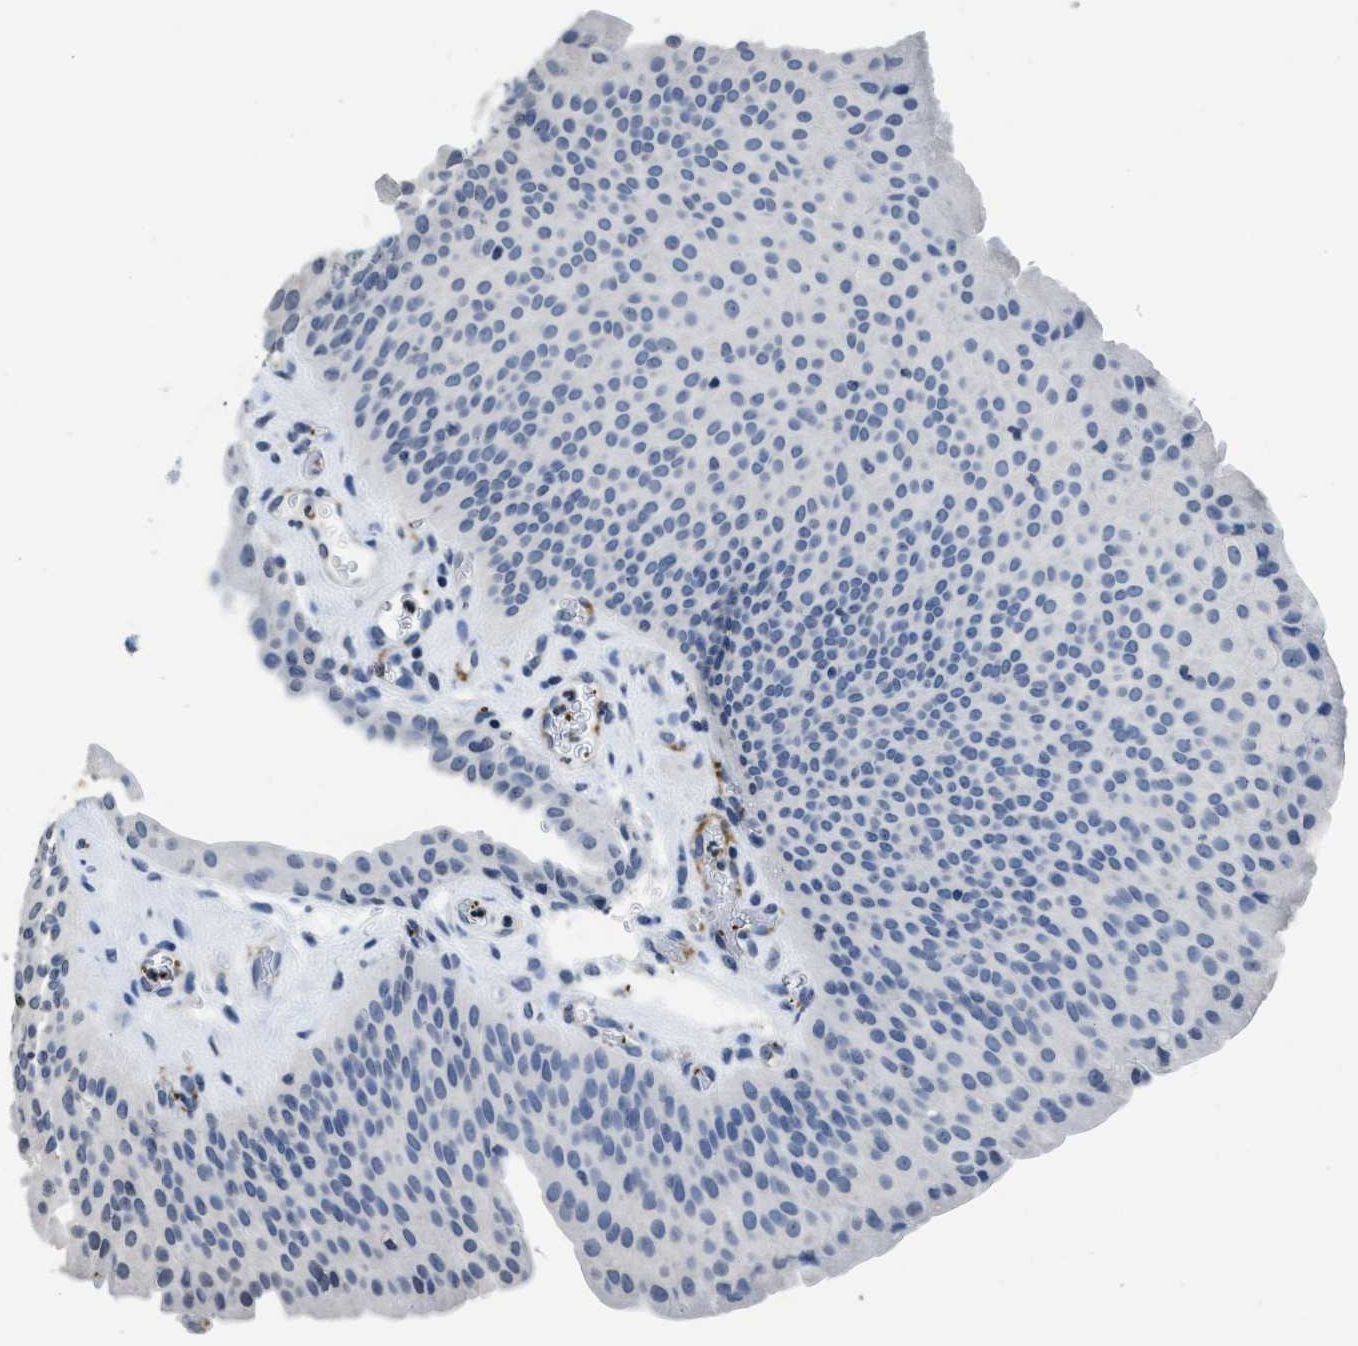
{"staining": {"intensity": "negative", "quantity": "none", "location": "none"}, "tissue": "urothelial cancer", "cell_type": "Tumor cells", "image_type": "cancer", "snomed": [{"axis": "morphology", "description": "Urothelial carcinoma, Low grade"}, {"axis": "morphology", "description": "Urothelial carcinoma, High grade"}, {"axis": "topography", "description": "Urinary bladder"}], "caption": "Human urothelial cancer stained for a protein using immunohistochemistry (IHC) shows no positivity in tumor cells.", "gene": "ITGA2B", "patient": {"sex": "male", "age": 35}}